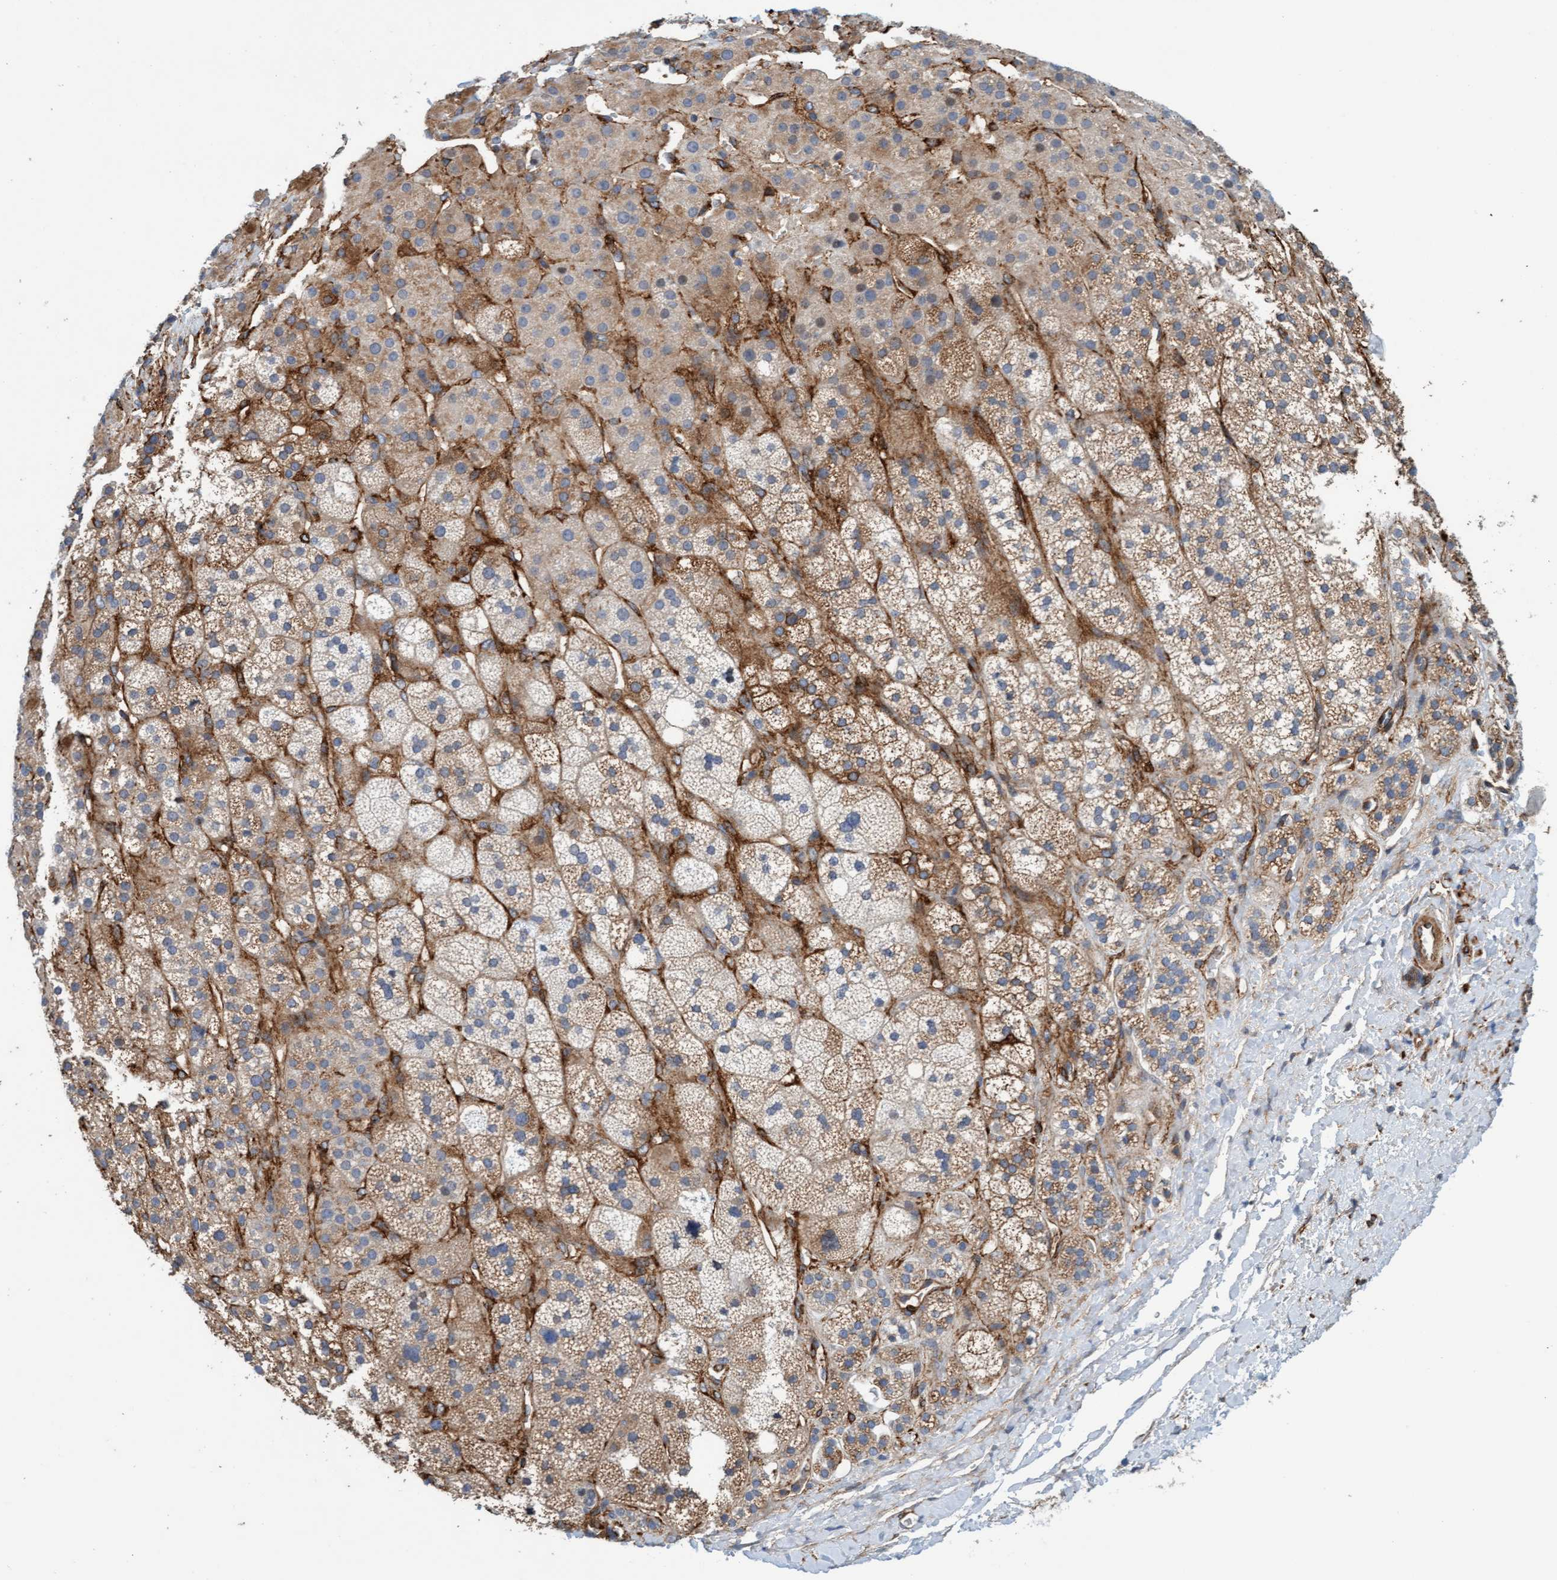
{"staining": {"intensity": "weak", "quantity": "25%-75%", "location": "cytoplasmic/membranous"}, "tissue": "adrenal gland", "cell_type": "Glandular cells", "image_type": "normal", "snomed": [{"axis": "morphology", "description": "Normal tissue, NOS"}, {"axis": "topography", "description": "Adrenal gland"}], "caption": "An immunohistochemistry image of benign tissue is shown. Protein staining in brown shows weak cytoplasmic/membranous positivity in adrenal gland within glandular cells. (DAB (3,3'-diaminobenzidine) IHC, brown staining for protein, blue staining for nuclei).", "gene": "FMNL3", "patient": {"sex": "male", "age": 56}}